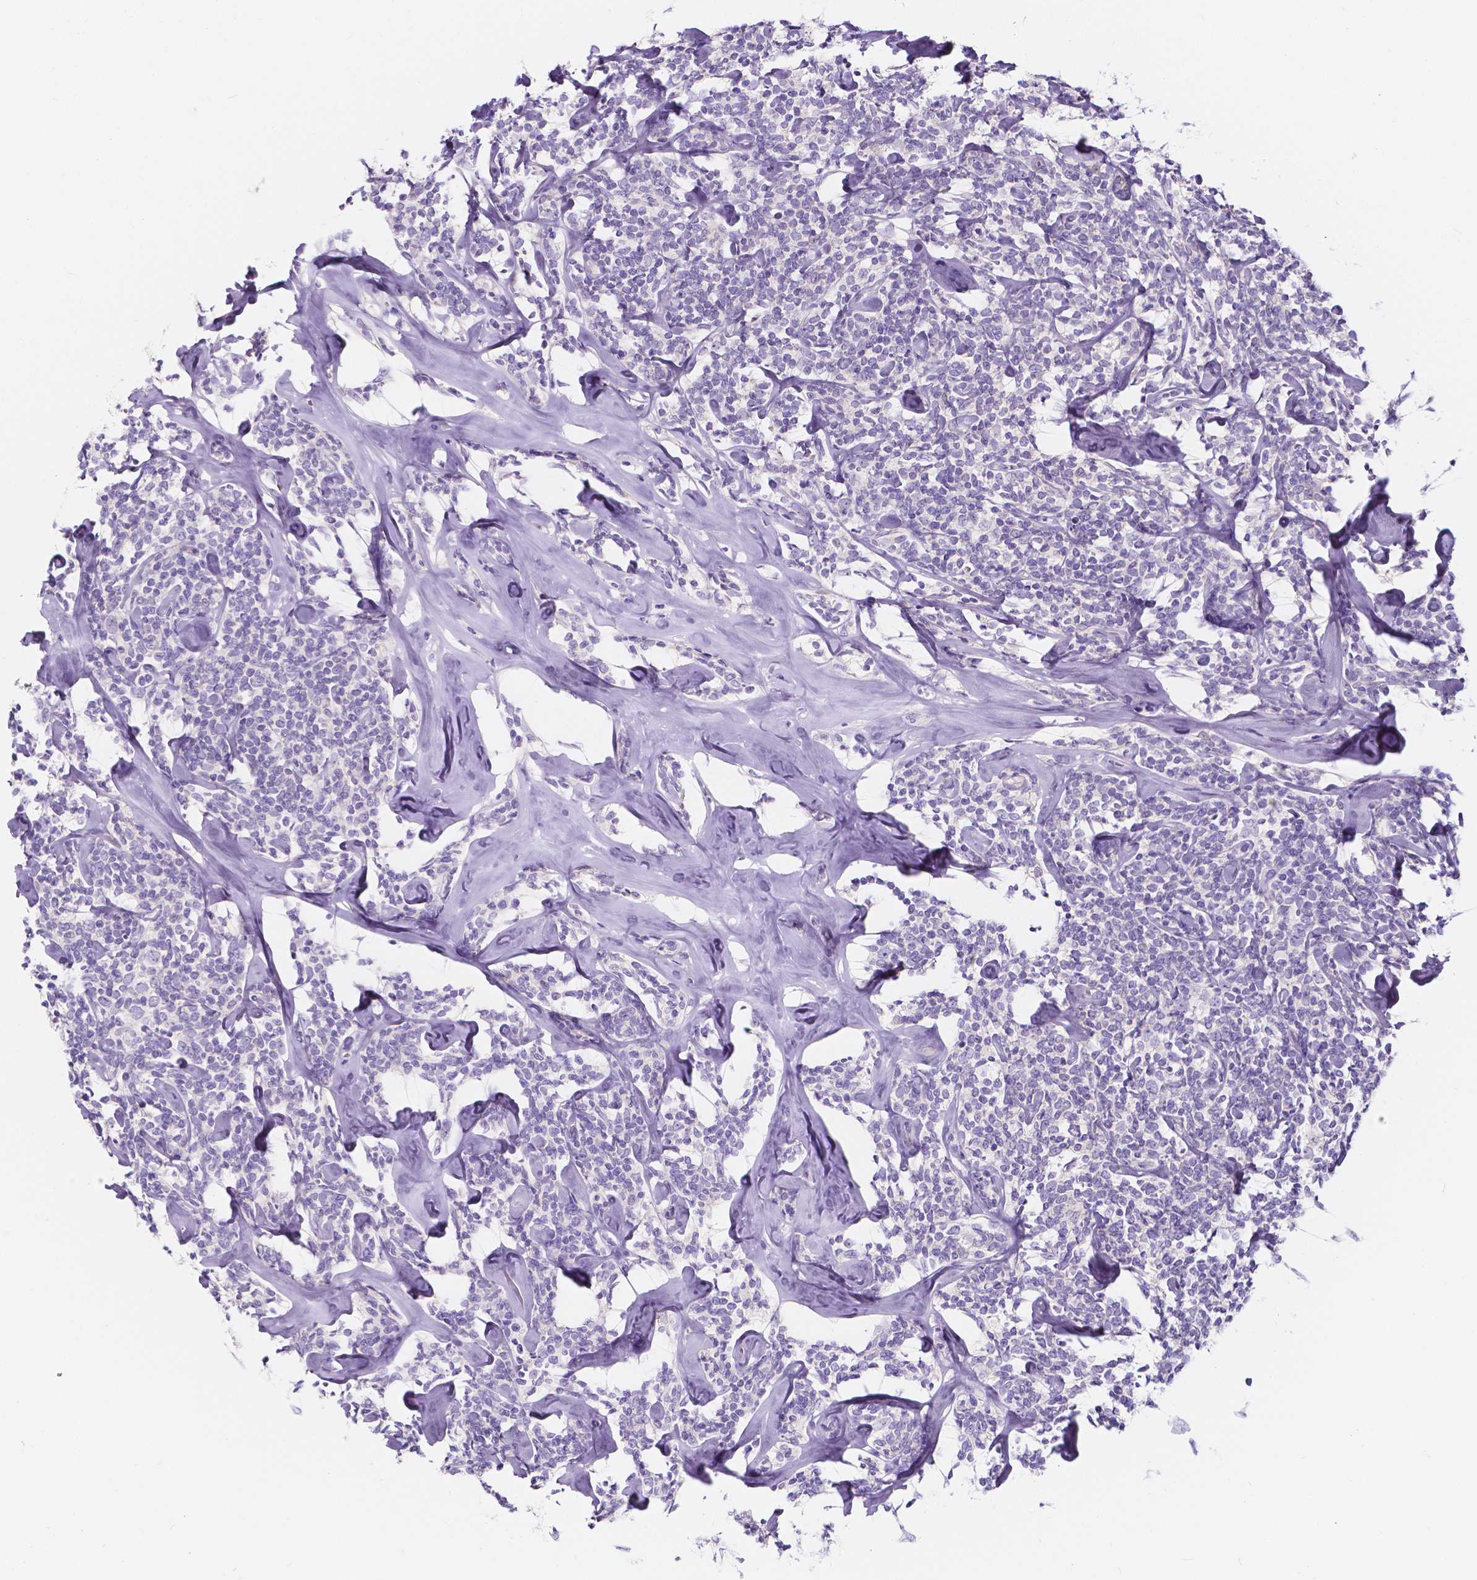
{"staining": {"intensity": "negative", "quantity": "none", "location": "none"}, "tissue": "lymphoma", "cell_type": "Tumor cells", "image_type": "cancer", "snomed": [{"axis": "morphology", "description": "Malignant lymphoma, non-Hodgkin's type, Low grade"}, {"axis": "topography", "description": "Lymph node"}], "caption": "The immunohistochemistry photomicrograph has no significant positivity in tumor cells of malignant lymphoma, non-Hodgkin's type (low-grade) tissue.", "gene": "CLSTN2", "patient": {"sex": "female", "age": 56}}